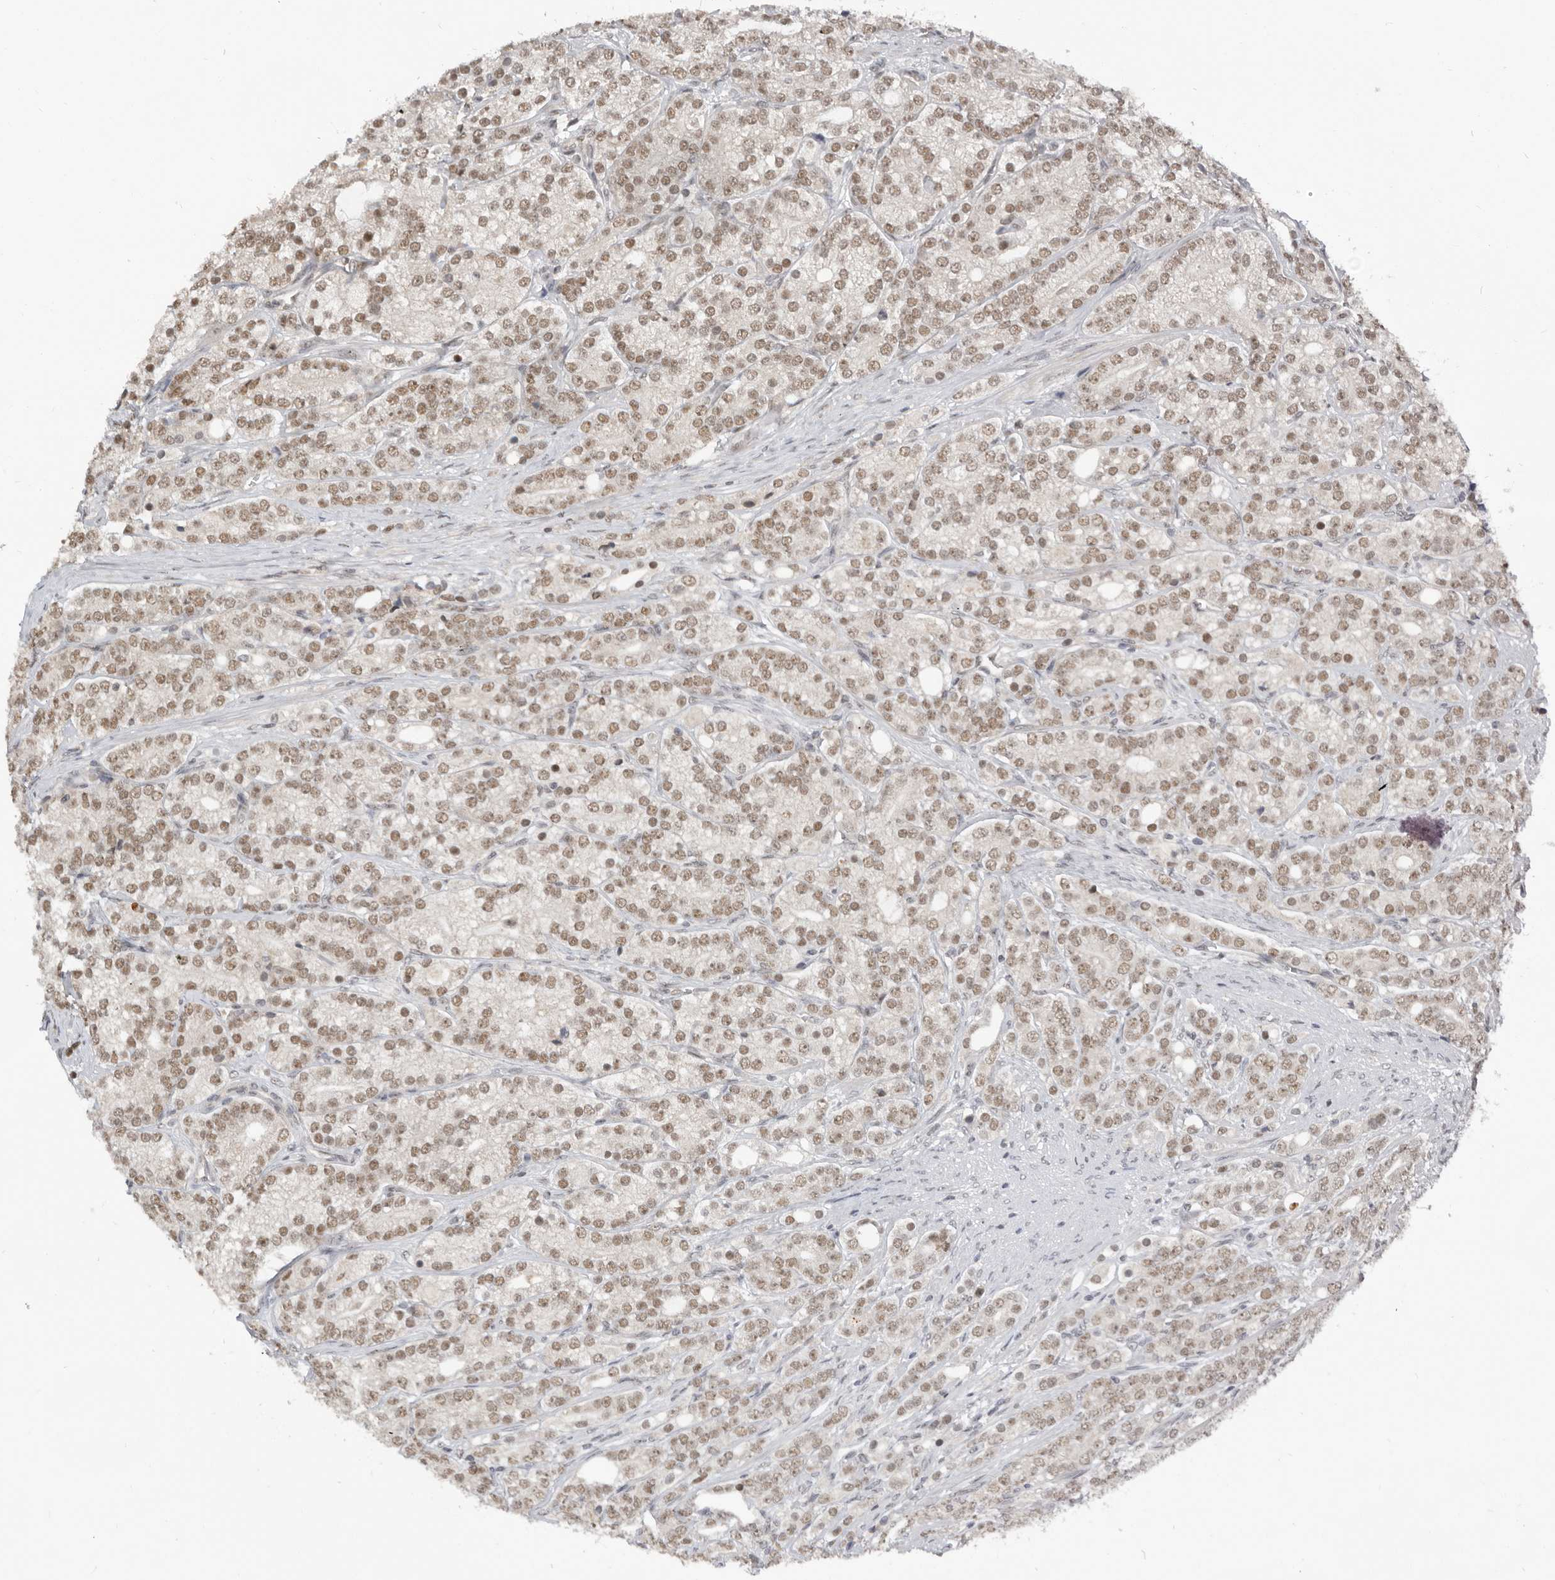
{"staining": {"intensity": "moderate", "quantity": ">75%", "location": "nuclear"}, "tissue": "prostate cancer", "cell_type": "Tumor cells", "image_type": "cancer", "snomed": [{"axis": "morphology", "description": "Adenocarcinoma, High grade"}, {"axis": "topography", "description": "Prostate"}], "caption": "The photomicrograph exhibits a brown stain indicating the presence of a protein in the nuclear of tumor cells in prostate cancer (high-grade adenocarcinoma).", "gene": "BRCA2", "patient": {"sex": "male", "age": 57}}